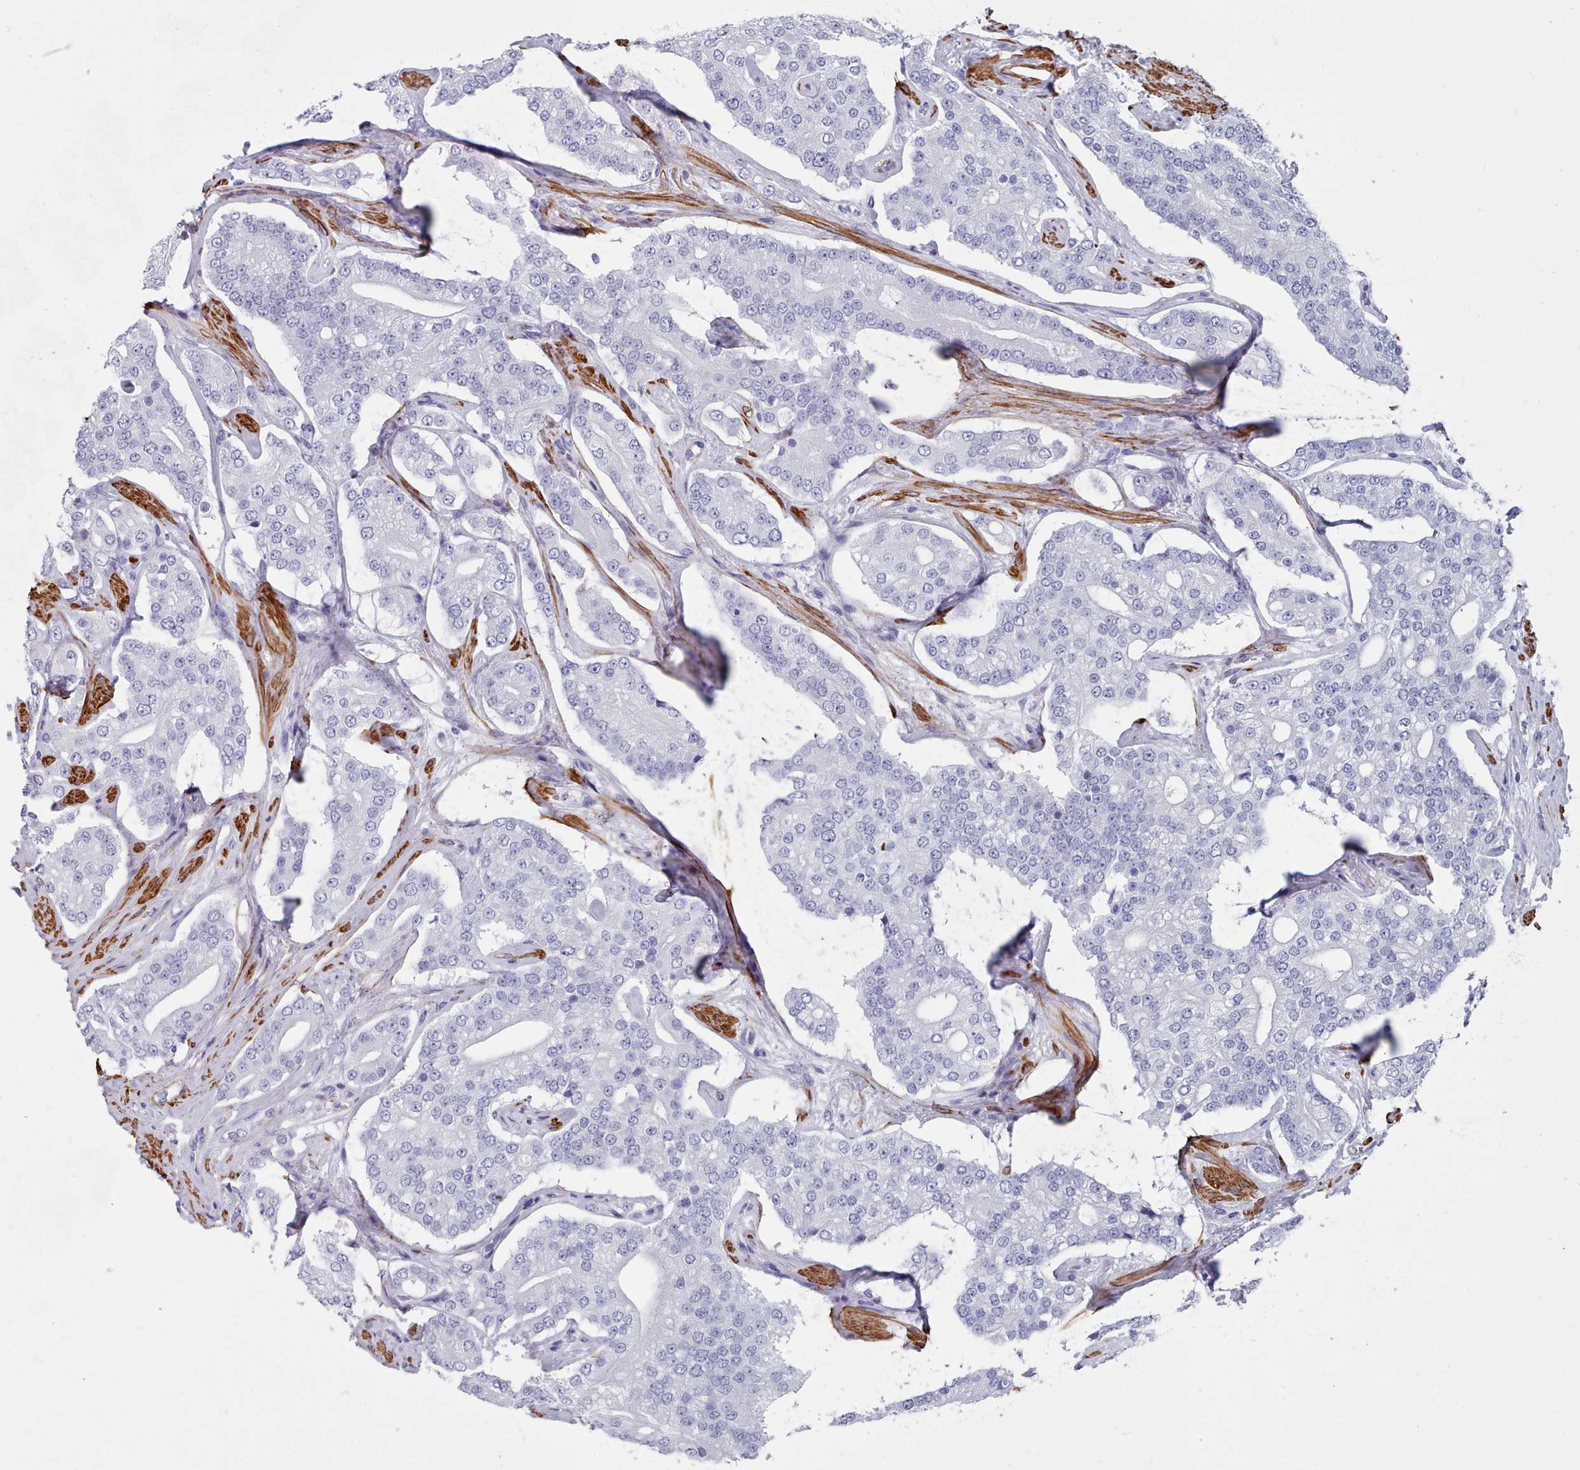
{"staining": {"intensity": "negative", "quantity": "none", "location": "none"}, "tissue": "prostate cancer", "cell_type": "Tumor cells", "image_type": "cancer", "snomed": [{"axis": "morphology", "description": "Adenocarcinoma, High grade"}, {"axis": "topography", "description": "Prostate"}], "caption": "Tumor cells show no significant staining in prostate adenocarcinoma (high-grade).", "gene": "FPGS", "patient": {"sex": "male", "age": 71}}